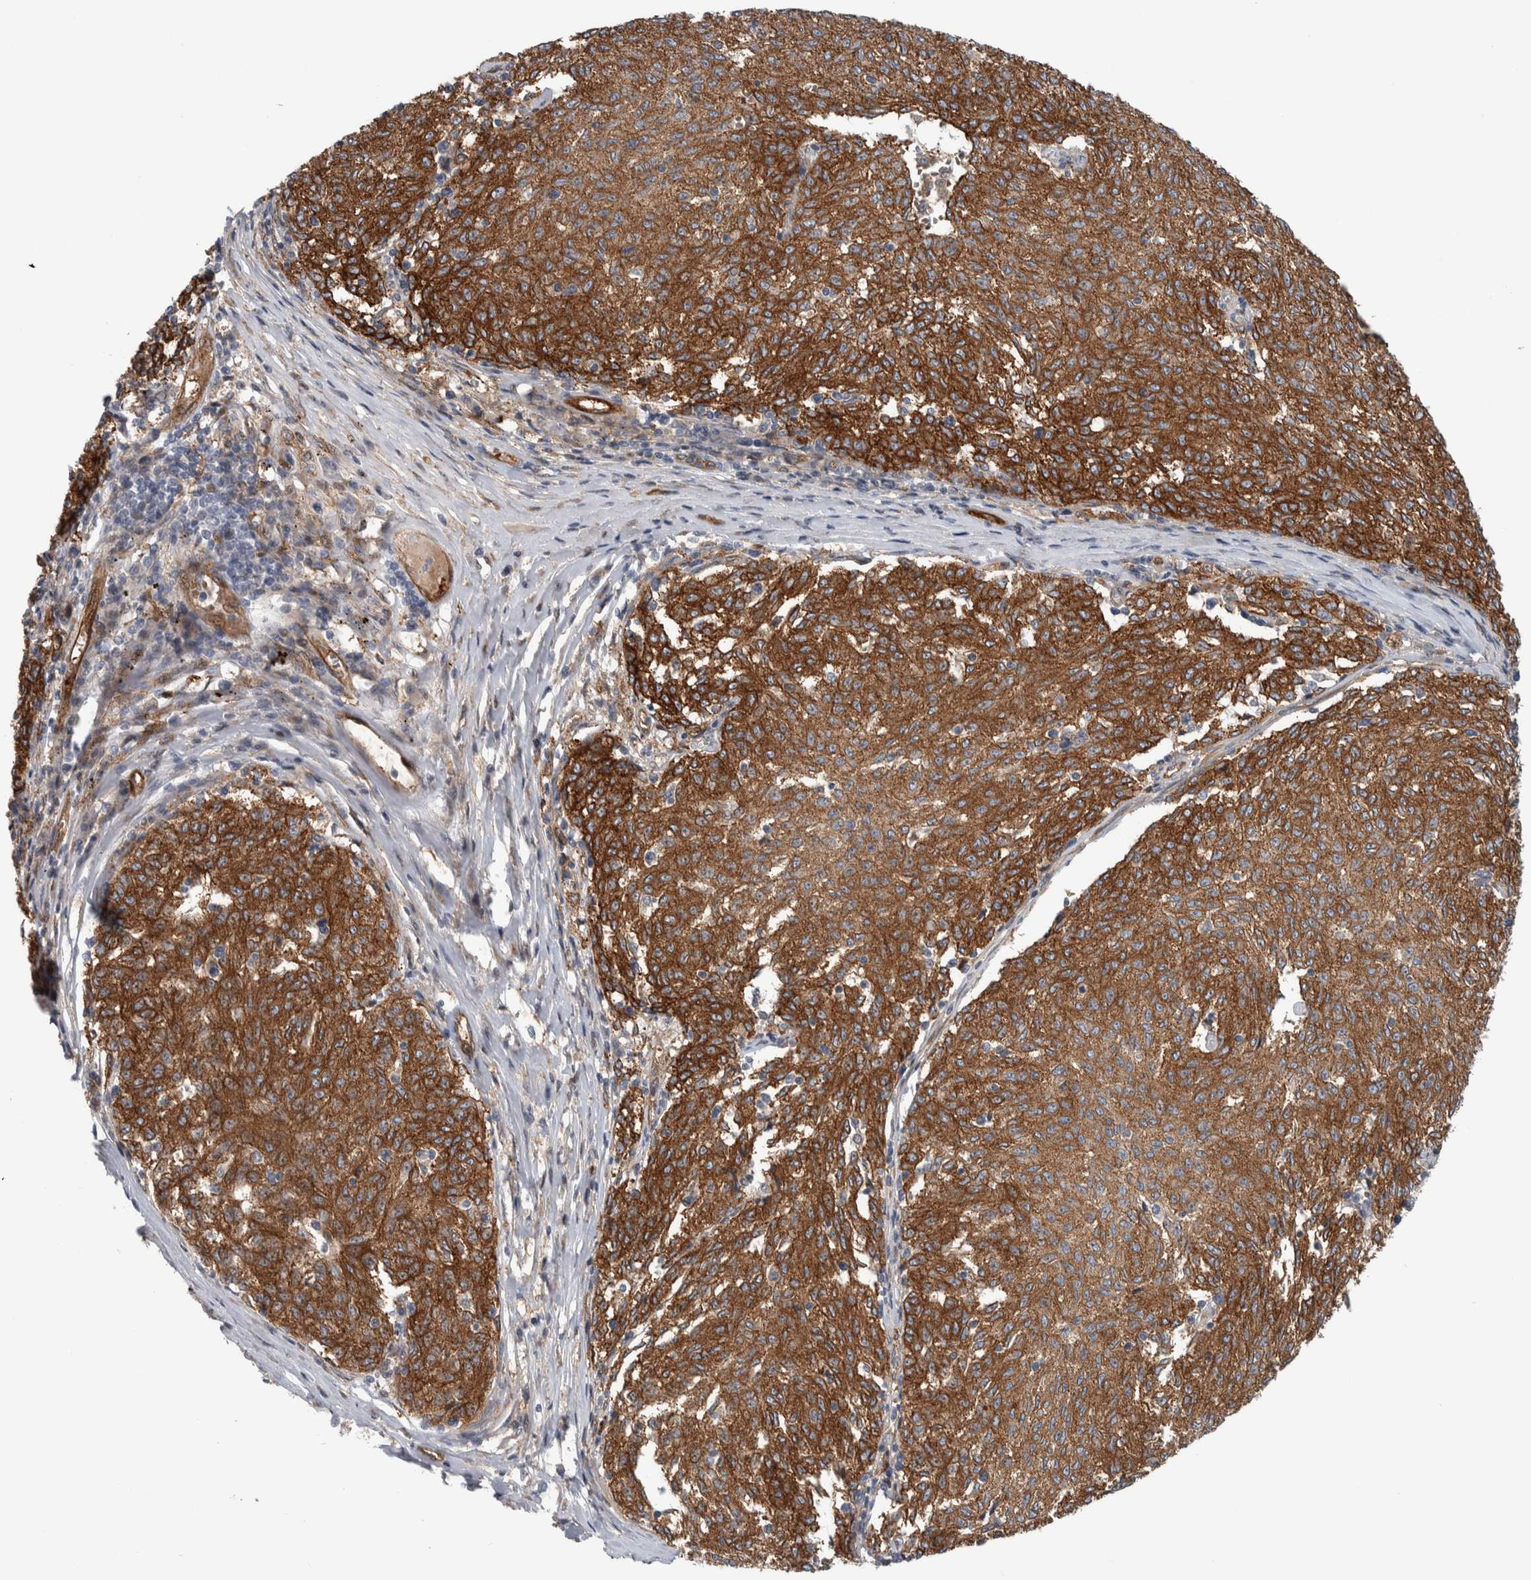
{"staining": {"intensity": "strong", "quantity": ">75%", "location": "cytoplasmic/membranous"}, "tissue": "melanoma", "cell_type": "Tumor cells", "image_type": "cancer", "snomed": [{"axis": "morphology", "description": "Malignant melanoma, NOS"}, {"axis": "topography", "description": "Skin"}], "caption": "DAB immunohistochemical staining of melanoma exhibits strong cytoplasmic/membranous protein staining in about >75% of tumor cells.", "gene": "MSL1", "patient": {"sex": "female", "age": 72}}